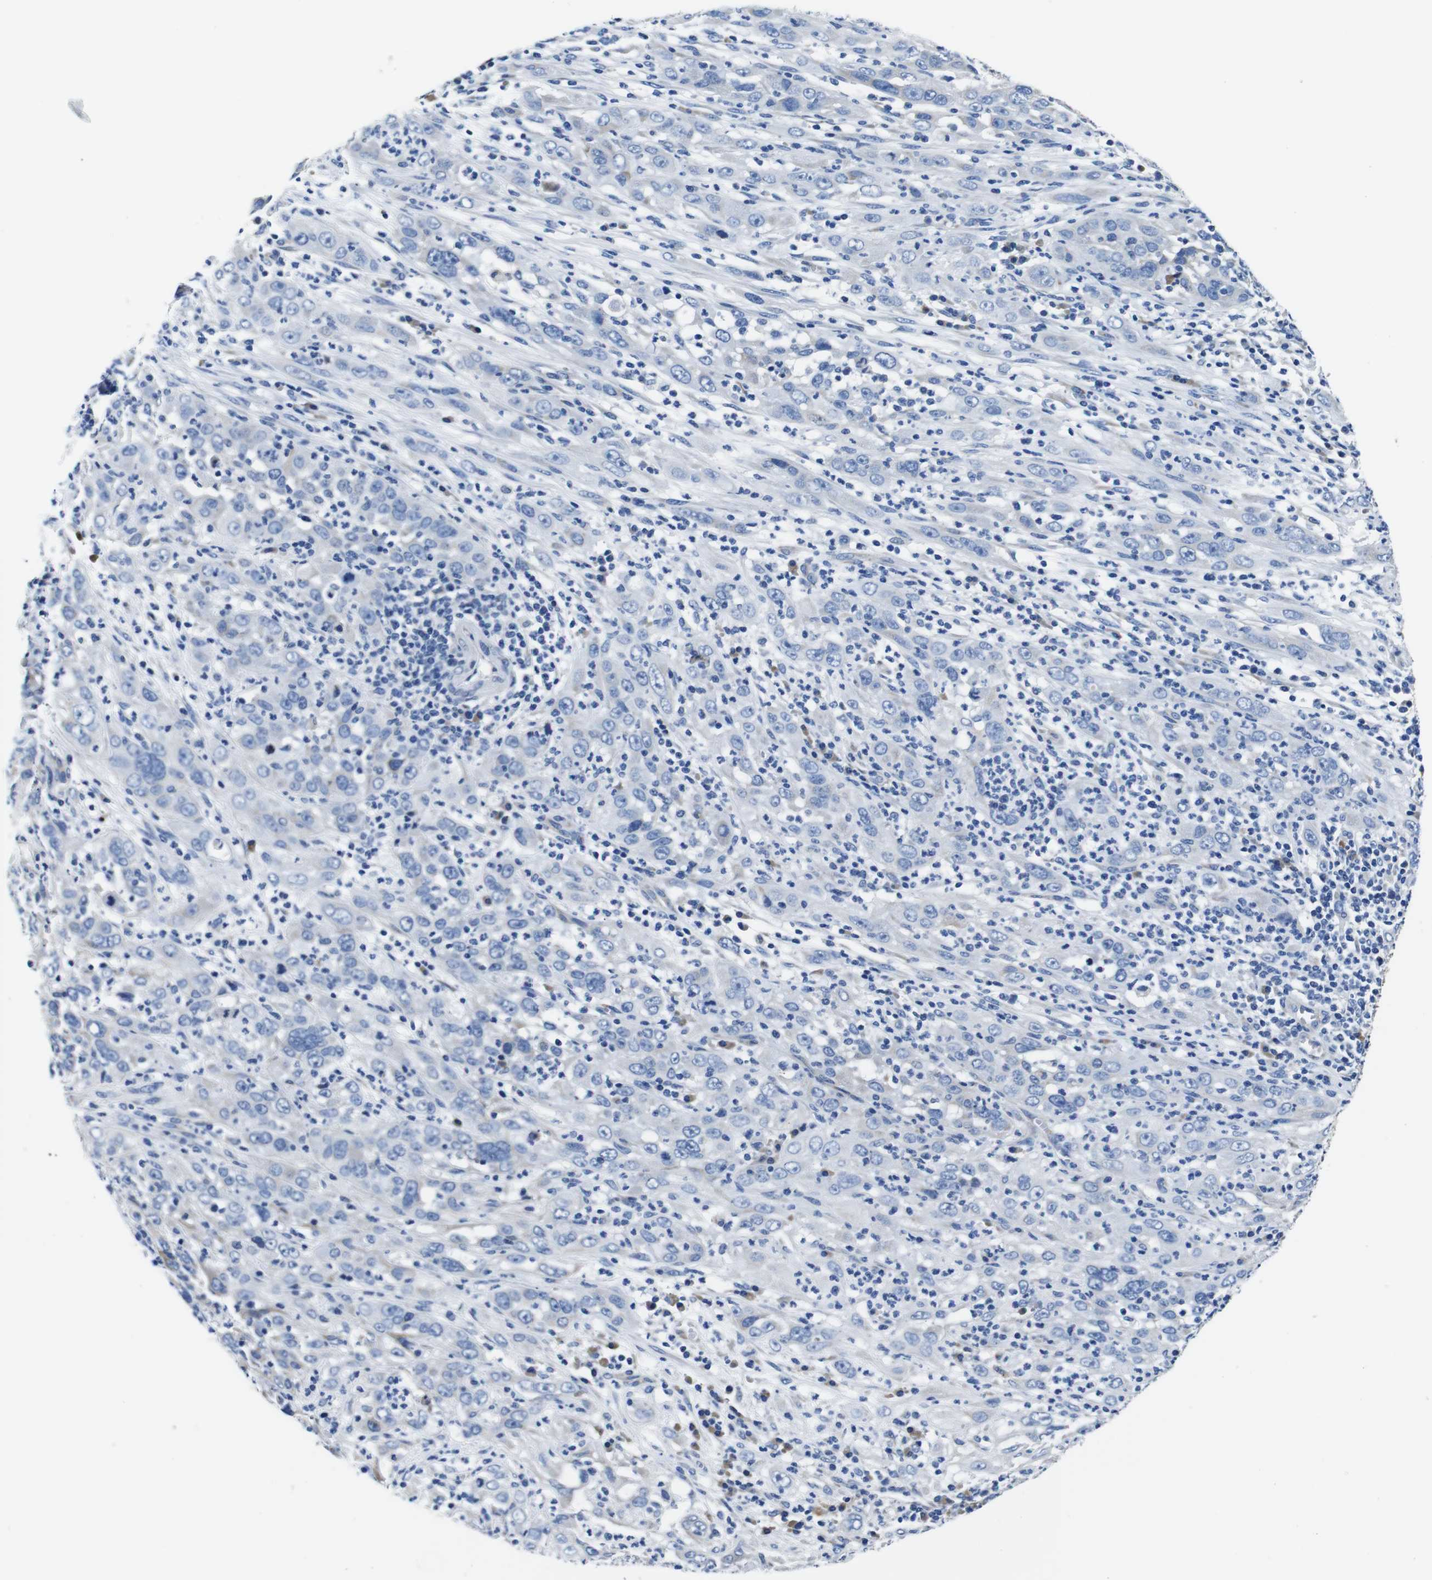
{"staining": {"intensity": "negative", "quantity": "none", "location": "none"}, "tissue": "cervical cancer", "cell_type": "Tumor cells", "image_type": "cancer", "snomed": [{"axis": "morphology", "description": "Squamous cell carcinoma, NOS"}, {"axis": "topography", "description": "Cervix"}], "caption": "This image is of cervical squamous cell carcinoma stained with IHC to label a protein in brown with the nuclei are counter-stained blue. There is no positivity in tumor cells.", "gene": "SNX19", "patient": {"sex": "female", "age": 32}}